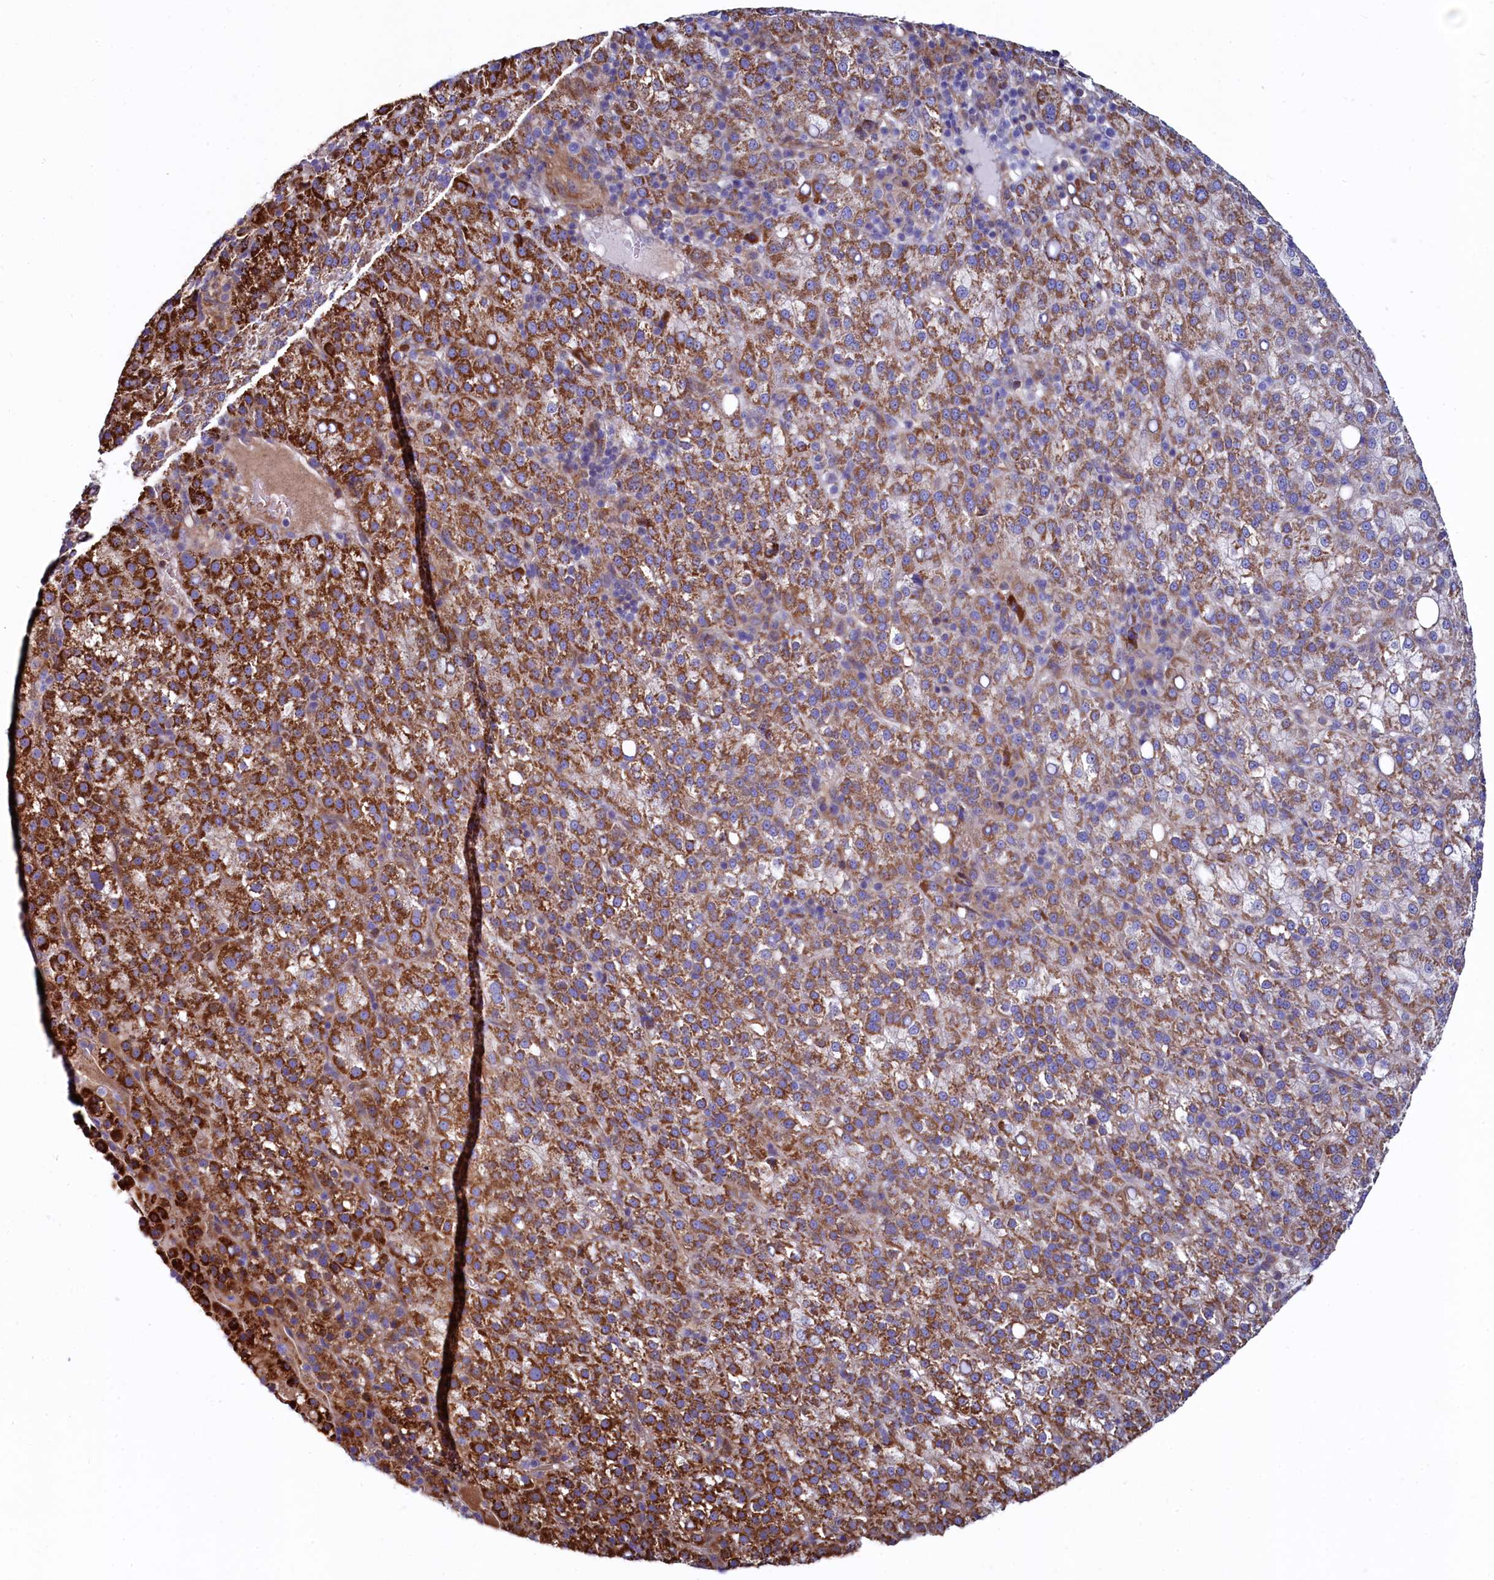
{"staining": {"intensity": "moderate", "quantity": "25%-75%", "location": "cytoplasmic/membranous"}, "tissue": "liver cancer", "cell_type": "Tumor cells", "image_type": "cancer", "snomed": [{"axis": "morphology", "description": "Carcinoma, Hepatocellular, NOS"}, {"axis": "topography", "description": "Liver"}], "caption": "Protein staining displays moderate cytoplasmic/membranous staining in about 25%-75% of tumor cells in liver cancer (hepatocellular carcinoma).", "gene": "ASTE1", "patient": {"sex": "female", "age": 58}}